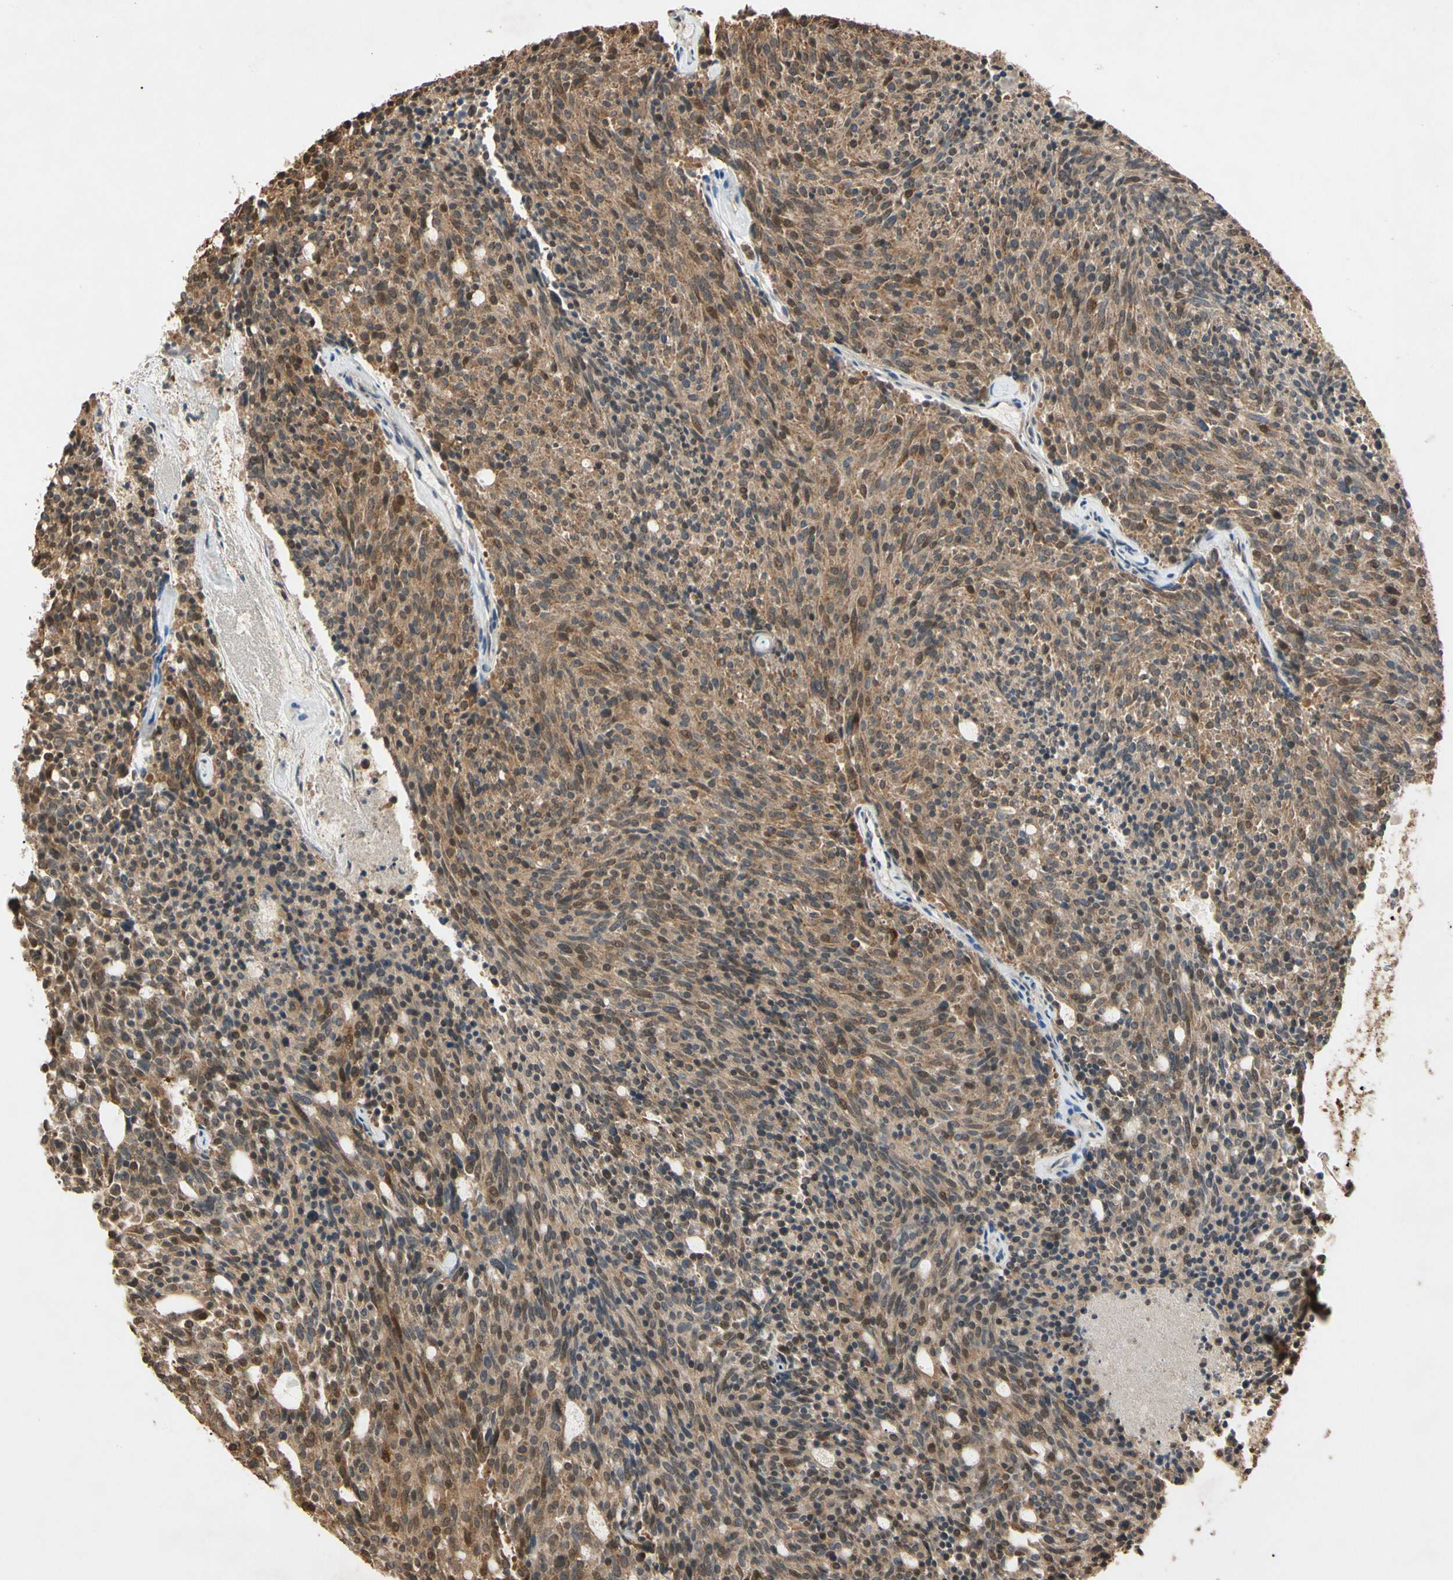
{"staining": {"intensity": "moderate", "quantity": ">75%", "location": "cytoplasmic/membranous,nuclear"}, "tissue": "carcinoid", "cell_type": "Tumor cells", "image_type": "cancer", "snomed": [{"axis": "morphology", "description": "Carcinoid, malignant, NOS"}, {"axis": "topography", "description": "Pancreas"}], "caption": "Moderate cytoplasmic/membranous and nuclear protein expression is seen in approximately >75% of tumor cells in carcinoid.", "gene": "PRDX5", "patient": {"sex": "female", "age": 54}}